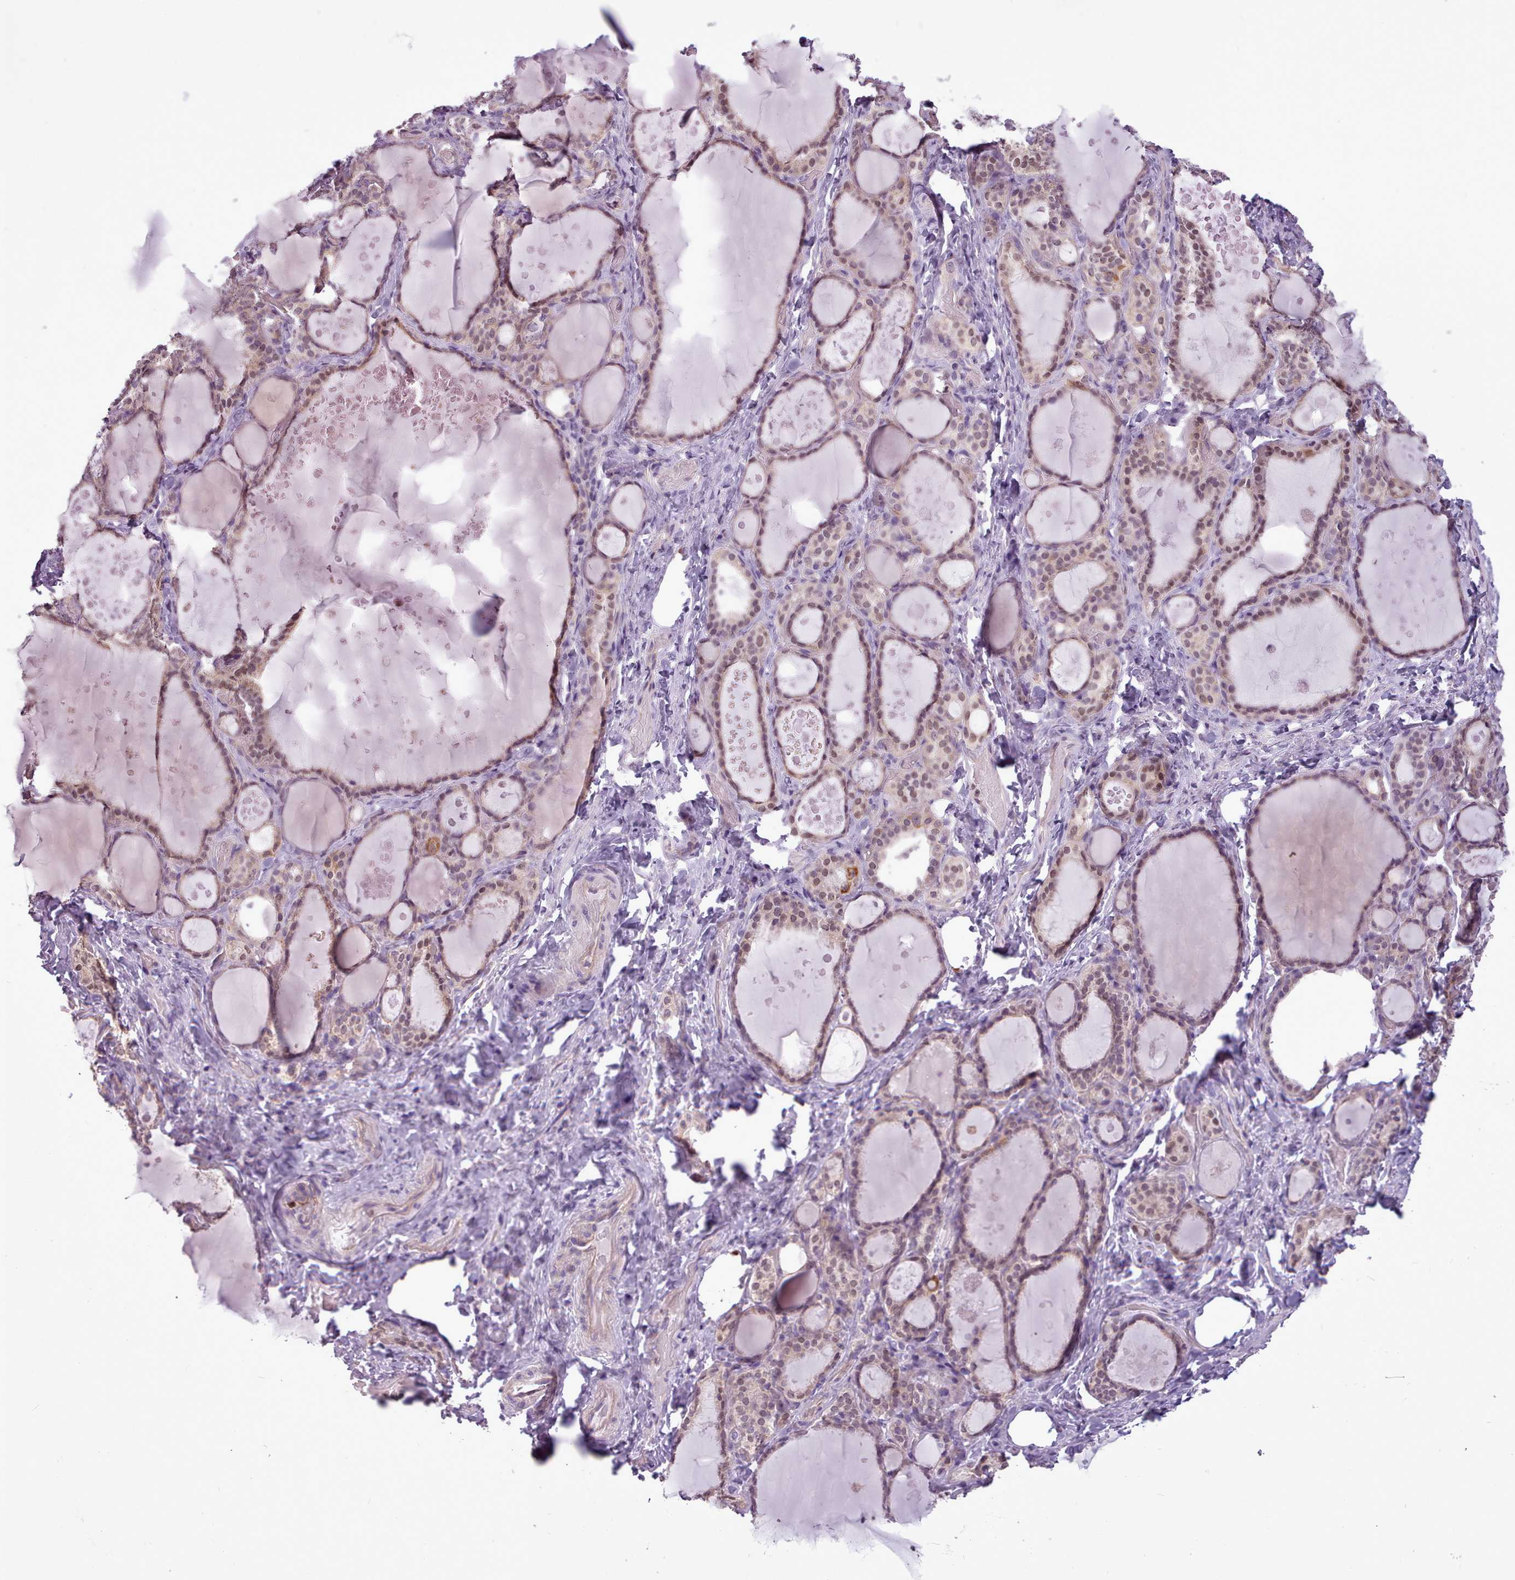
{"staining": {"intensity": "moderate", "quantity": ">75%", "location": "nuclear"}, "tissue": "thyroid gland", "cell_type": "Glandular cells", "image_type": "normal", "snomed": [{"axis": "morphology", "description": "Normal tissue, NOS"}, {"axis": "topography", "description": "Thyroid gland"}], "caption": "Immunohistochemical staining of benign human thyroid gland displays medium levels of moderate nuclear staining in about >75% of glandular cells.", "gene": "SLURP1", "patient": {"sex": "female", "age": 46}}